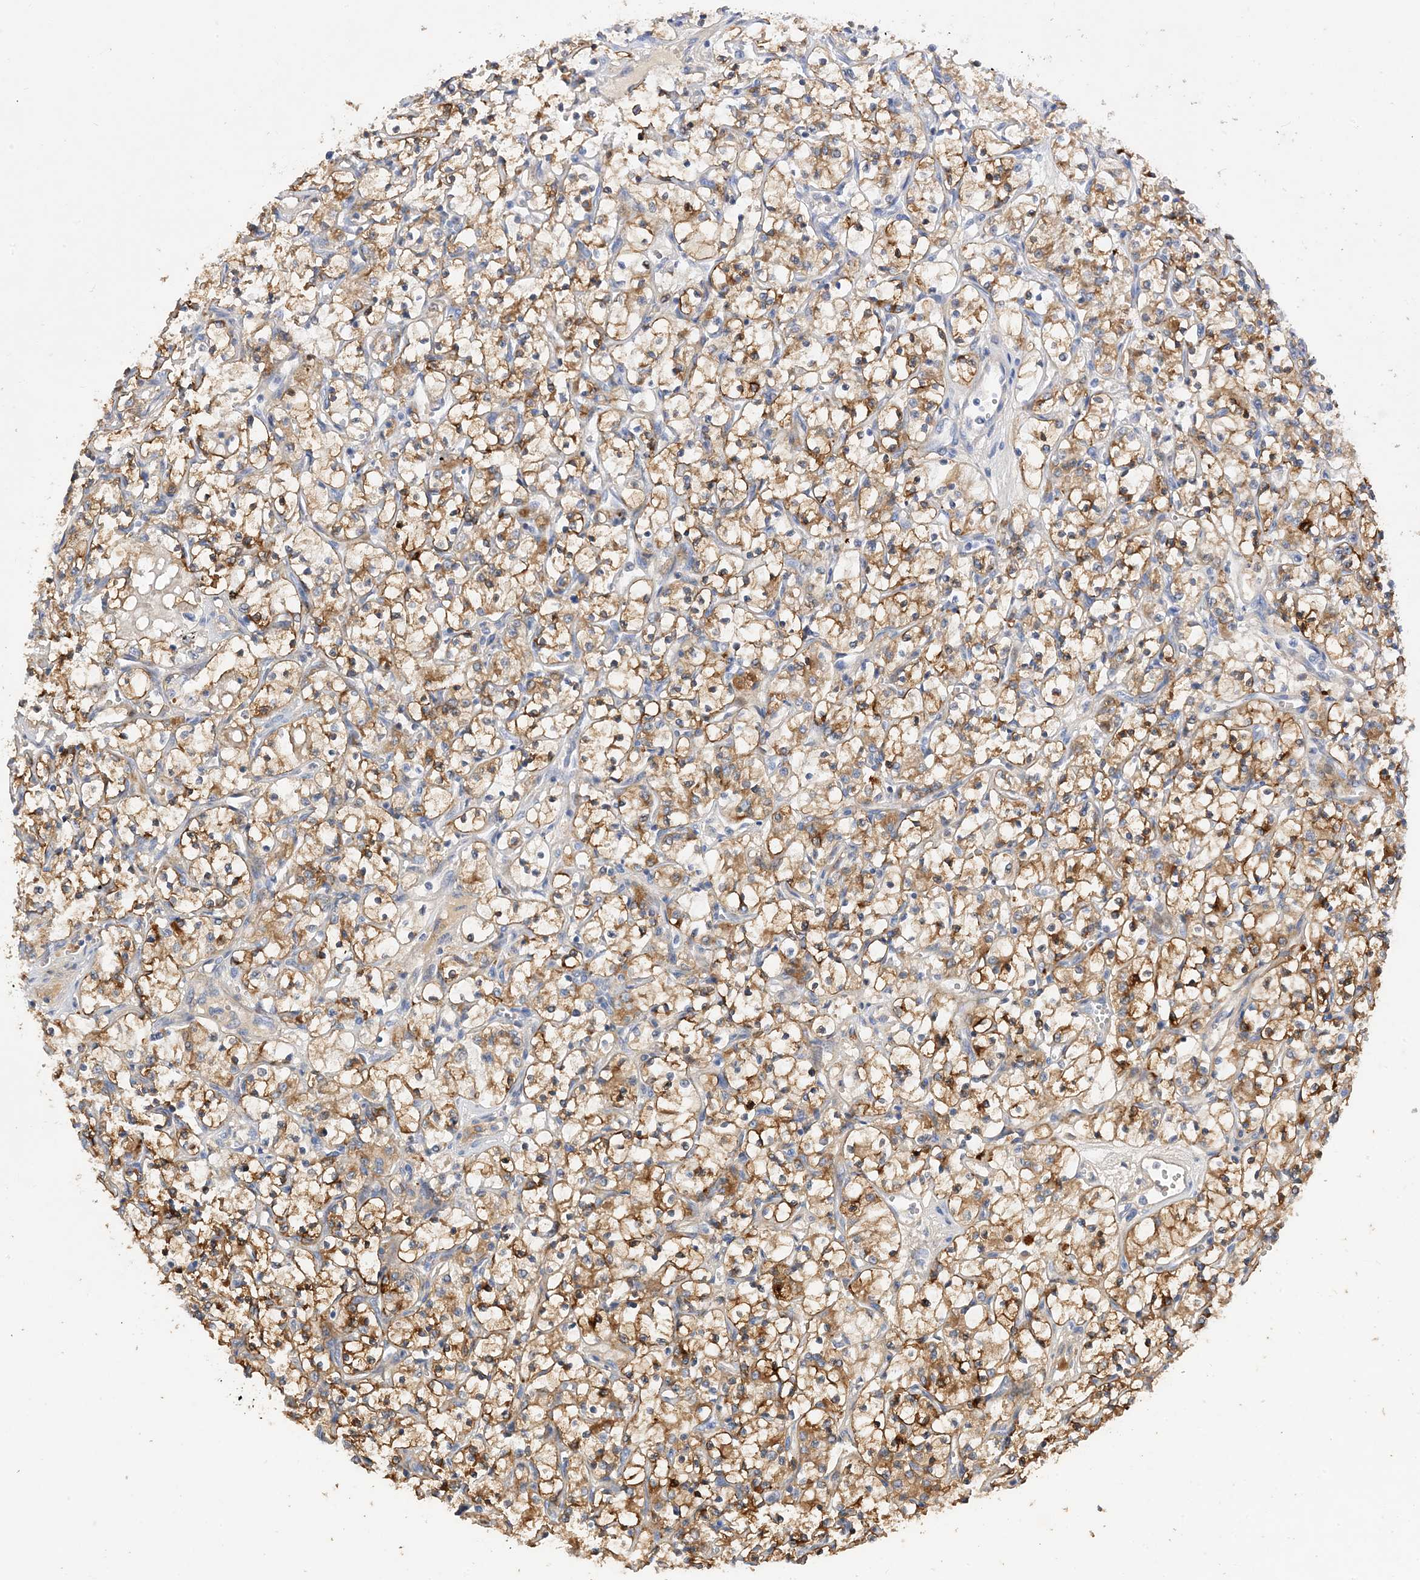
{"staining": {"intensity": "moderate", "quantity": ">75%", "location": "cytoplasmic/membranous"}, "tissue": "renal cancer", "cell_type": "Tumor cells", "image_type": "cancer", "snomed": [{"axis": "morphology", "description": "Adenocarcinoma, NOS"}, {"axis": "topography", "description": "Kidney"}], "caption": "IHC micrograph of neoplastic tissue: renal adenocarcinoma stained using immunohistochemistry (IHC) shows medium levels of moderate protein expression localized specifically in the cytoplasmic/membranous of tumor cells, appearing as a cytoplasmic/membranous brown color.", "gene": "ARV1", "patient": {"sex": "female", "age": 69}}